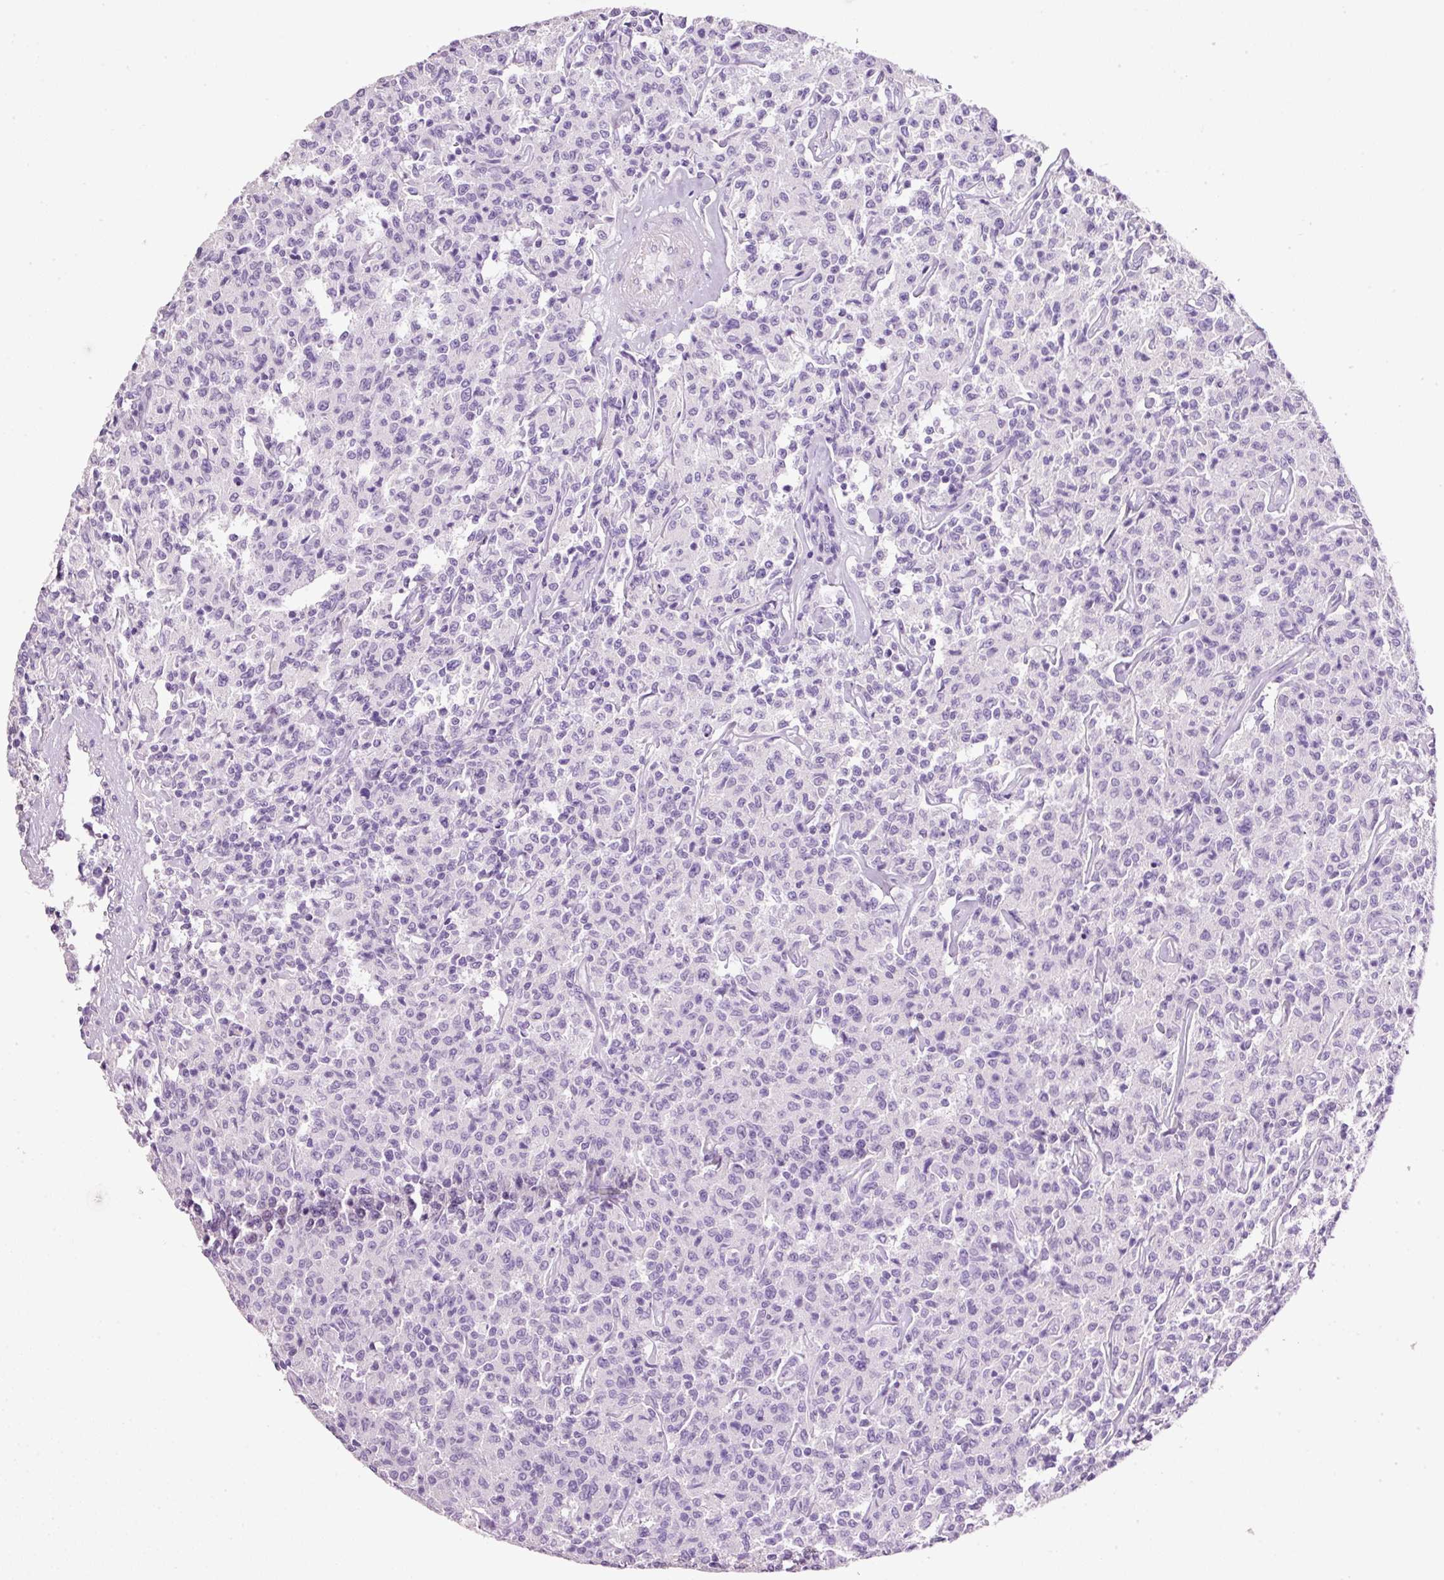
{"staining": {"intensity": "negative", "quantity": "none", "location": "none"}, "tissue": "lymphoma", "cell_type": "Tumor cells", "image_type": "cancer", "snomed": [{"axis": "morphology", "description": "Malignant lymphoma, non-Hodgkin's type, Low grade"}, {"axis": "topography", "description": "Small intestine"}], "caption": "IHC micrograph of human lymphoma stained for a protein (brown), which displays no positivity in tumor cells.", "gene": "BSND", "patient": {"sex": "female", "age": 59}}